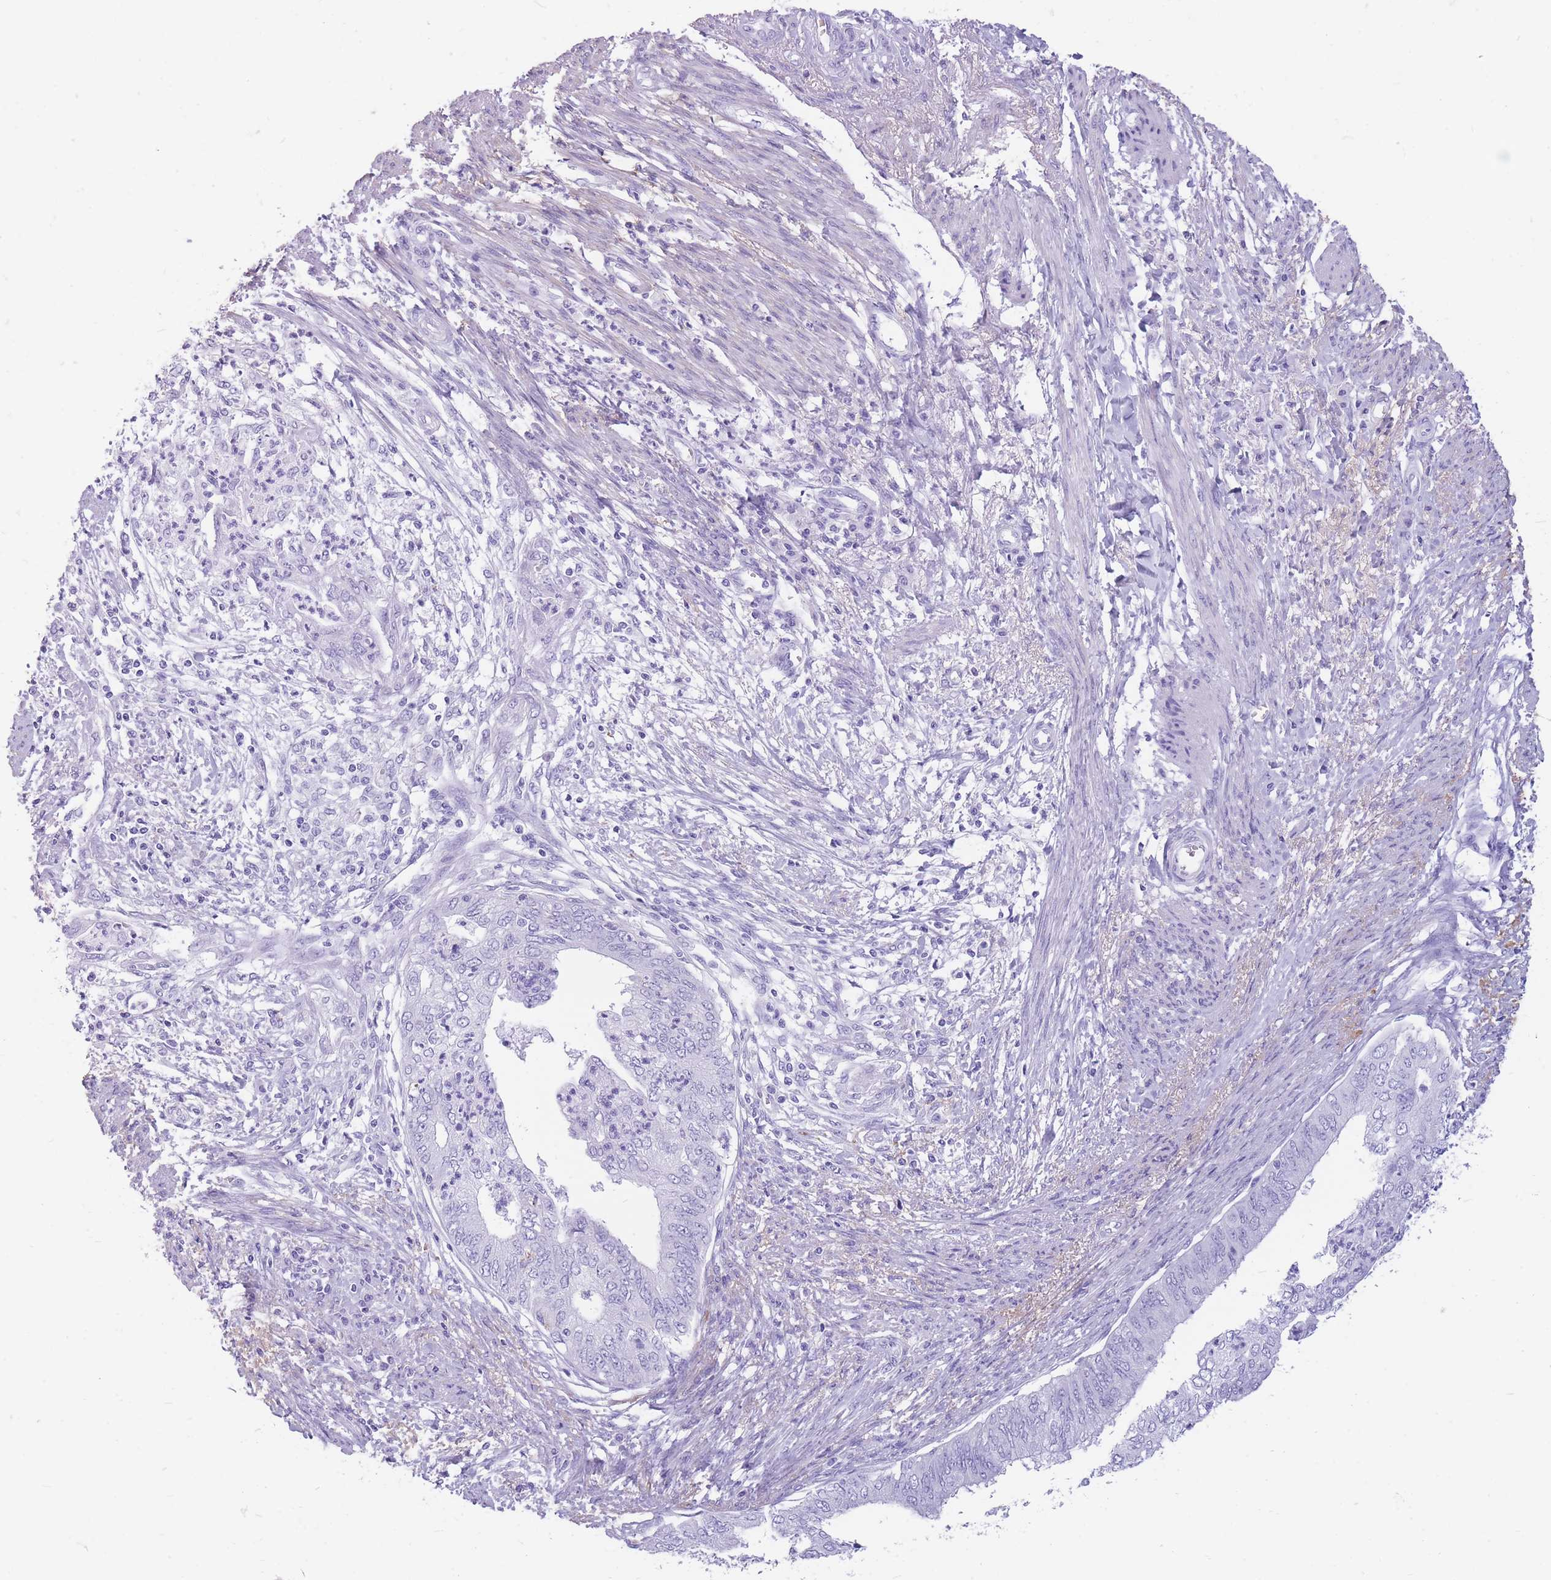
{"staining": {"intensity": "negative", "quantity": "none", "location": "none"}, "tissue": "endometrial cancer", "cell_type": "Tumor cells", "image_type": "cancer", "snomed": [{"axis": "morphology", "description": "Adenocarcinoma, NOS"}, {"axis": "topography", "description": "Endometrium"}], "caption": "This is a histopathology image of immunohistochemistry staining of endometrial cancer (adenocarcinoma), which shows no expression in tumor cells.", "gene": "CYP21A2", "patient": {"sex": "female", "age": 68}}